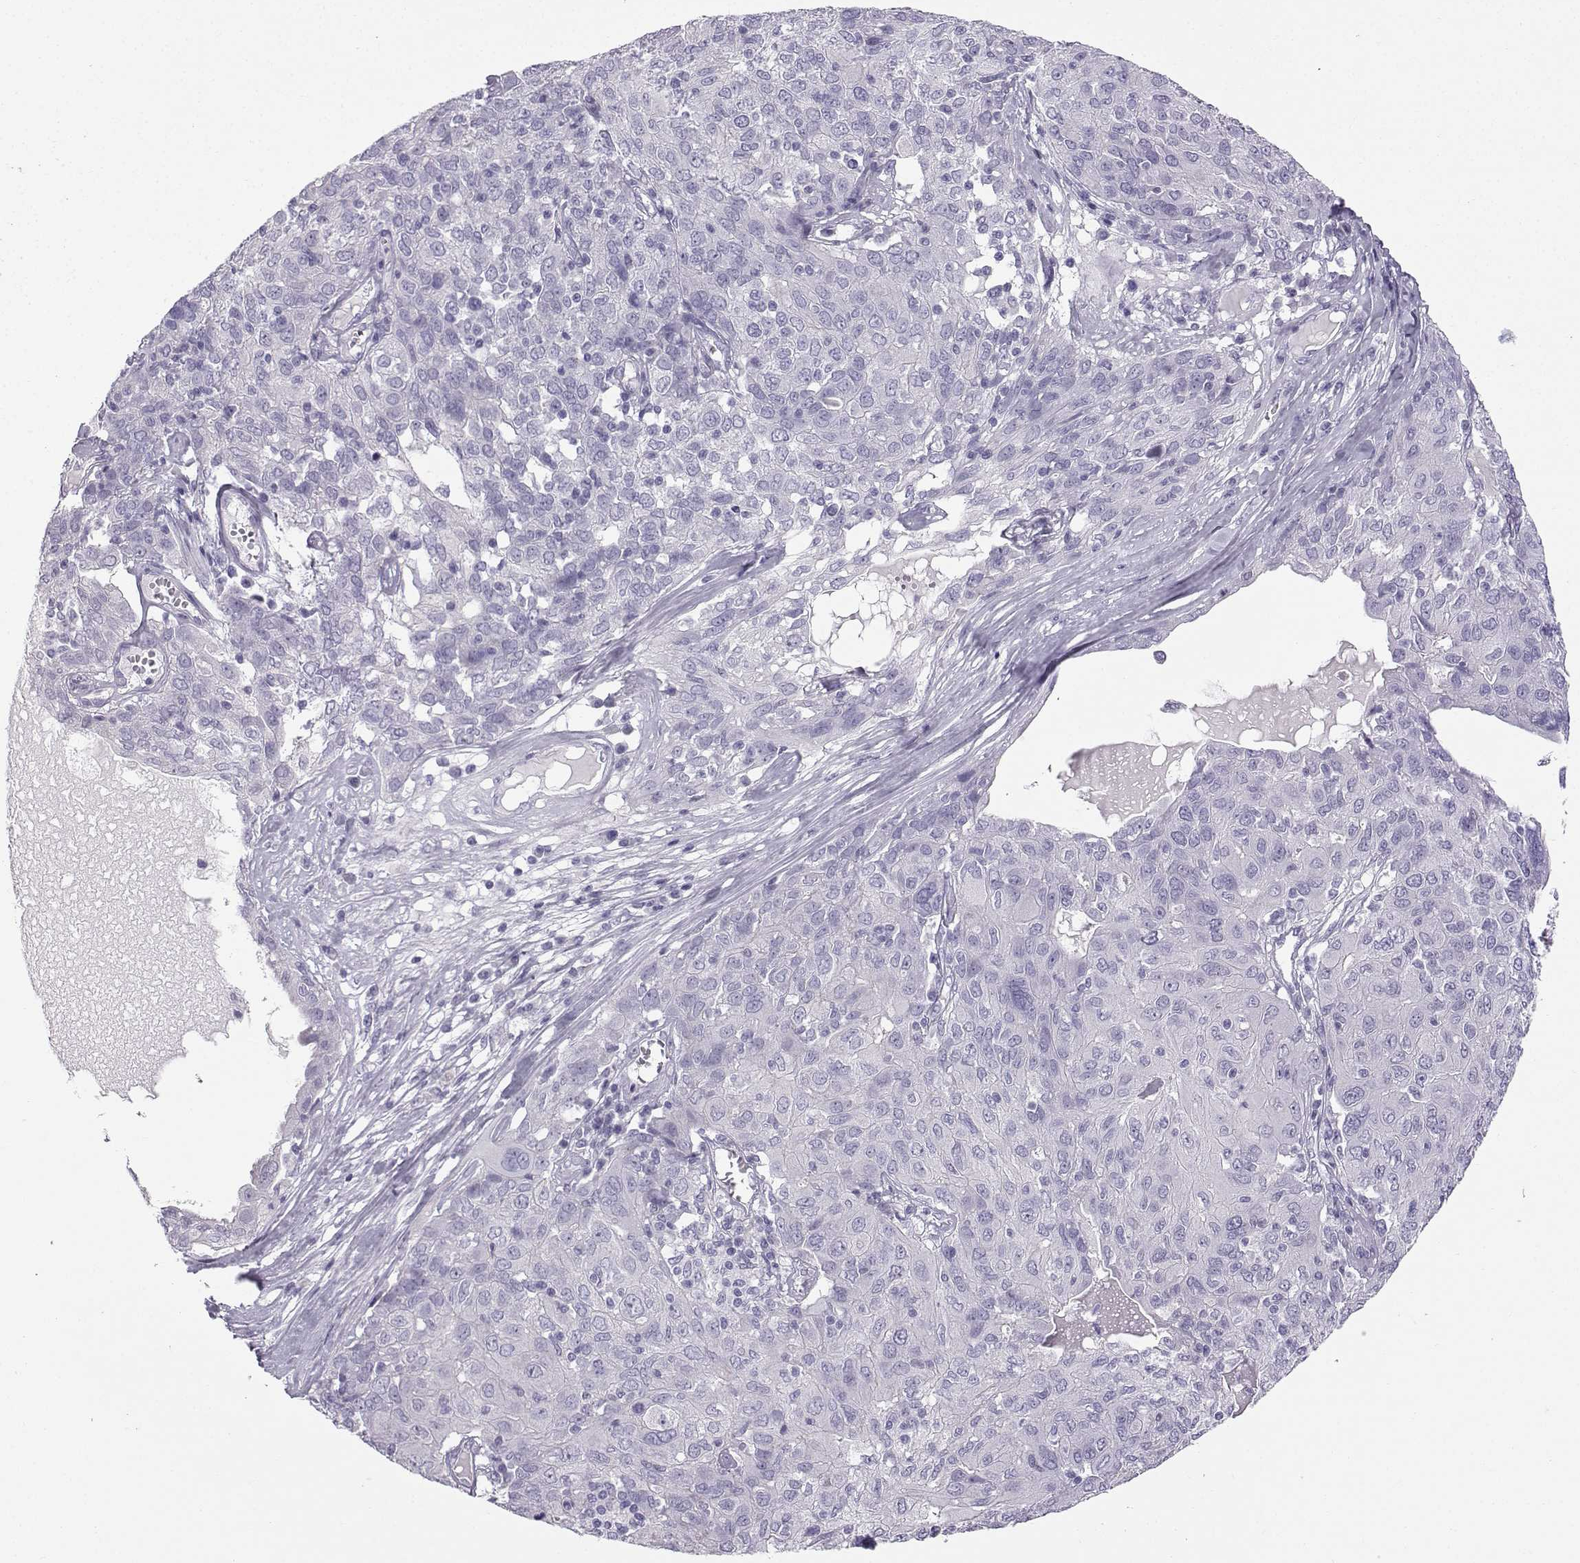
{"staining": {"intensity": "negative", "quantity": "none", "location": "none"}, "tissue": "ovarian cancer", "cell_type": "Tumor cells", "image_type": "cancer", "snomed": [{"axis": "morphology", "description": "Carcinoma, endometroid"}, {"axis": "topography", "description": "Ovary"}], "caption": "Immunohistochemical staining of ovarian cancer (endometroid carcinoma) displays no significant staining in tumor cells. (DAB immunohistochemistry with hematoxylin counter stain).", "gene": "ZBTB8B", "patient": {"sex": "female", "age": 50}}